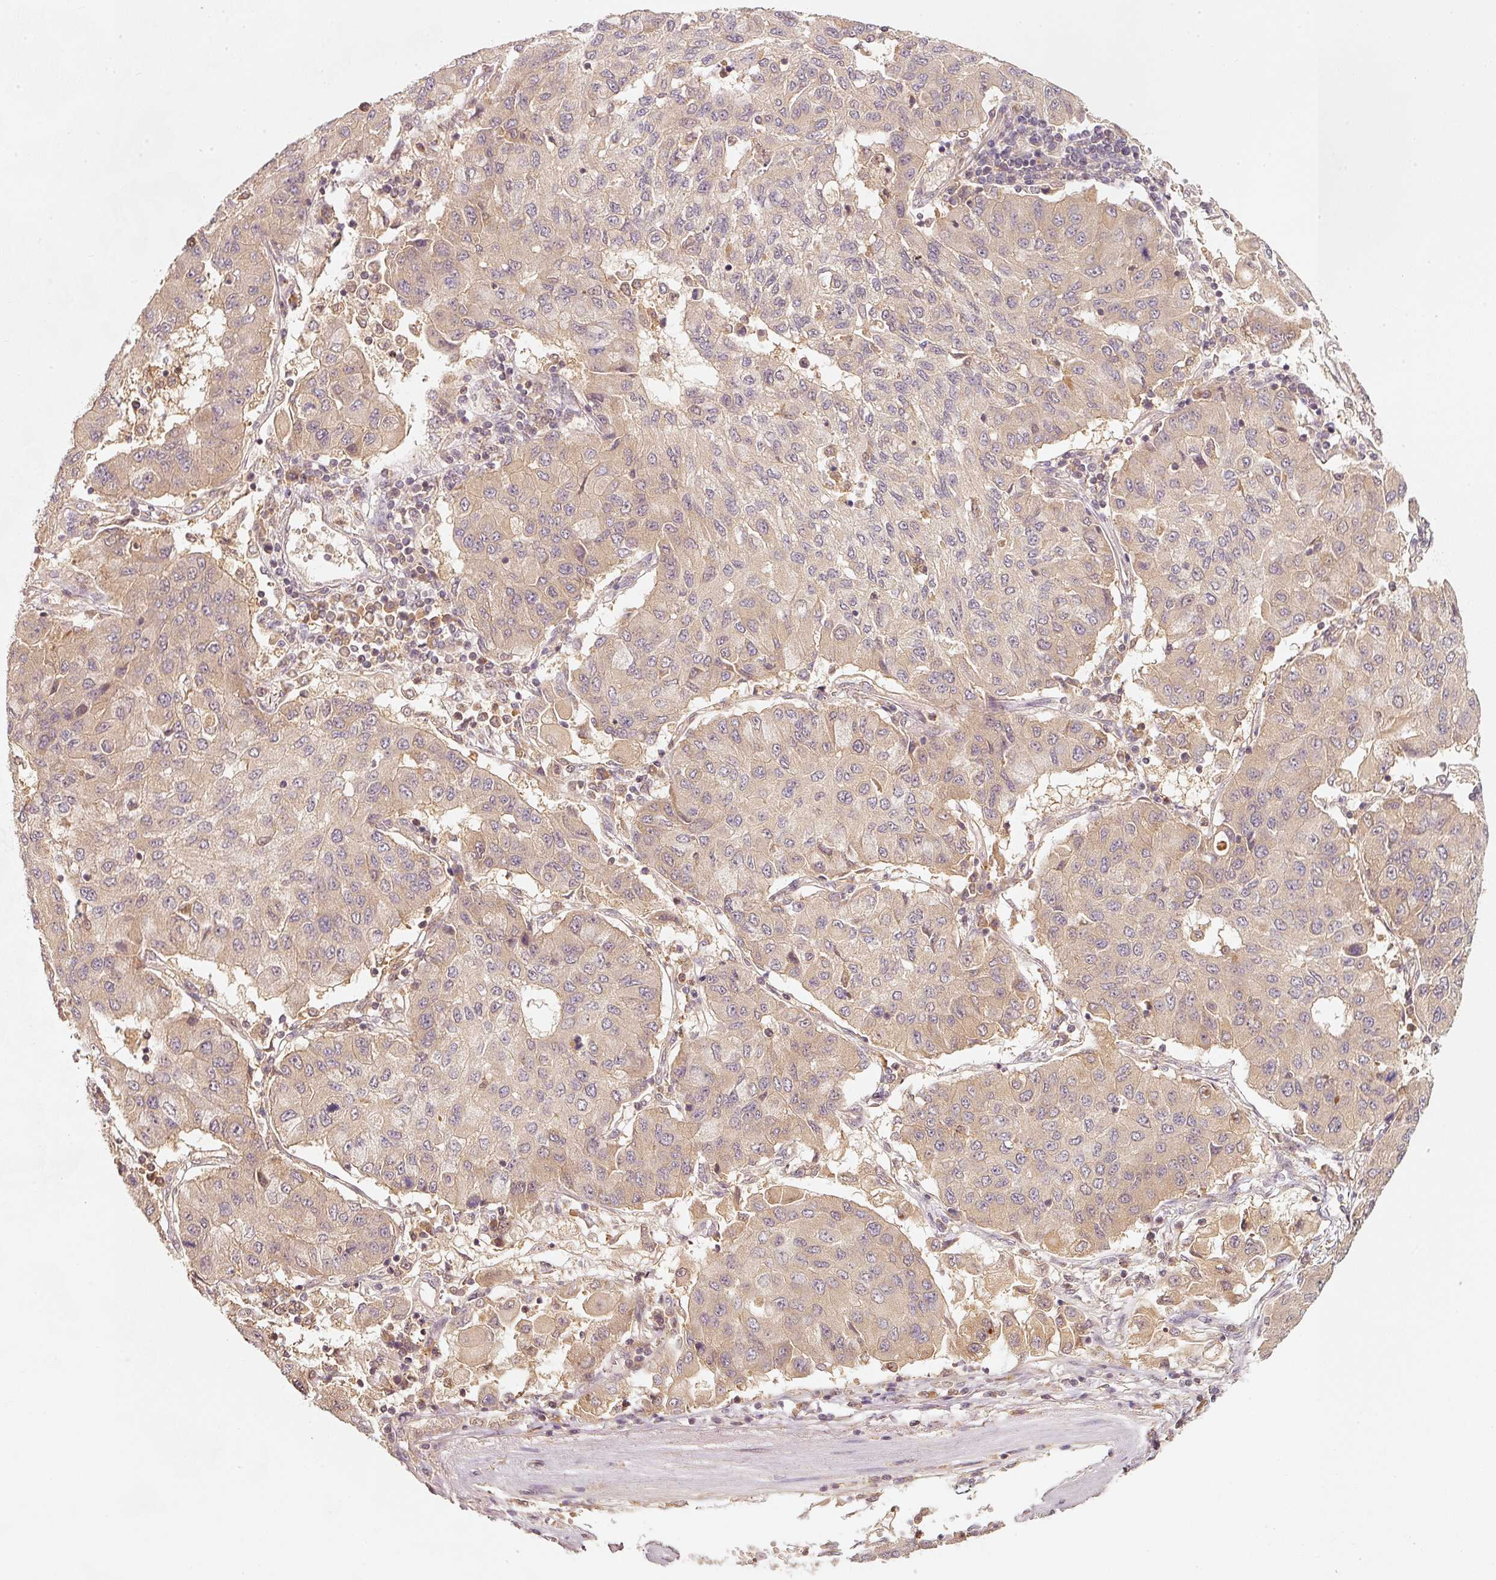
{"staining": {"intensity": "weak", "quantity": "25%-75%", "location": "cytoplasmic/membranous"}, "tissue": "lung cancer", "cell_type": "Tumor cells", "image_type": "cancer", "snomed": [{"axis": "morphology", "description": "Squamous cell carcinoma, NOS"}, {"axis": "topography", "description": "Lung"}], "caption": "Tumor cells reveal low levels of weak cytoplasmic/membranous expression in about 25%-75% of cells in human lung cancer.", "gene": "RRAS2", "patient": {"sex": "male", "age": 74}}